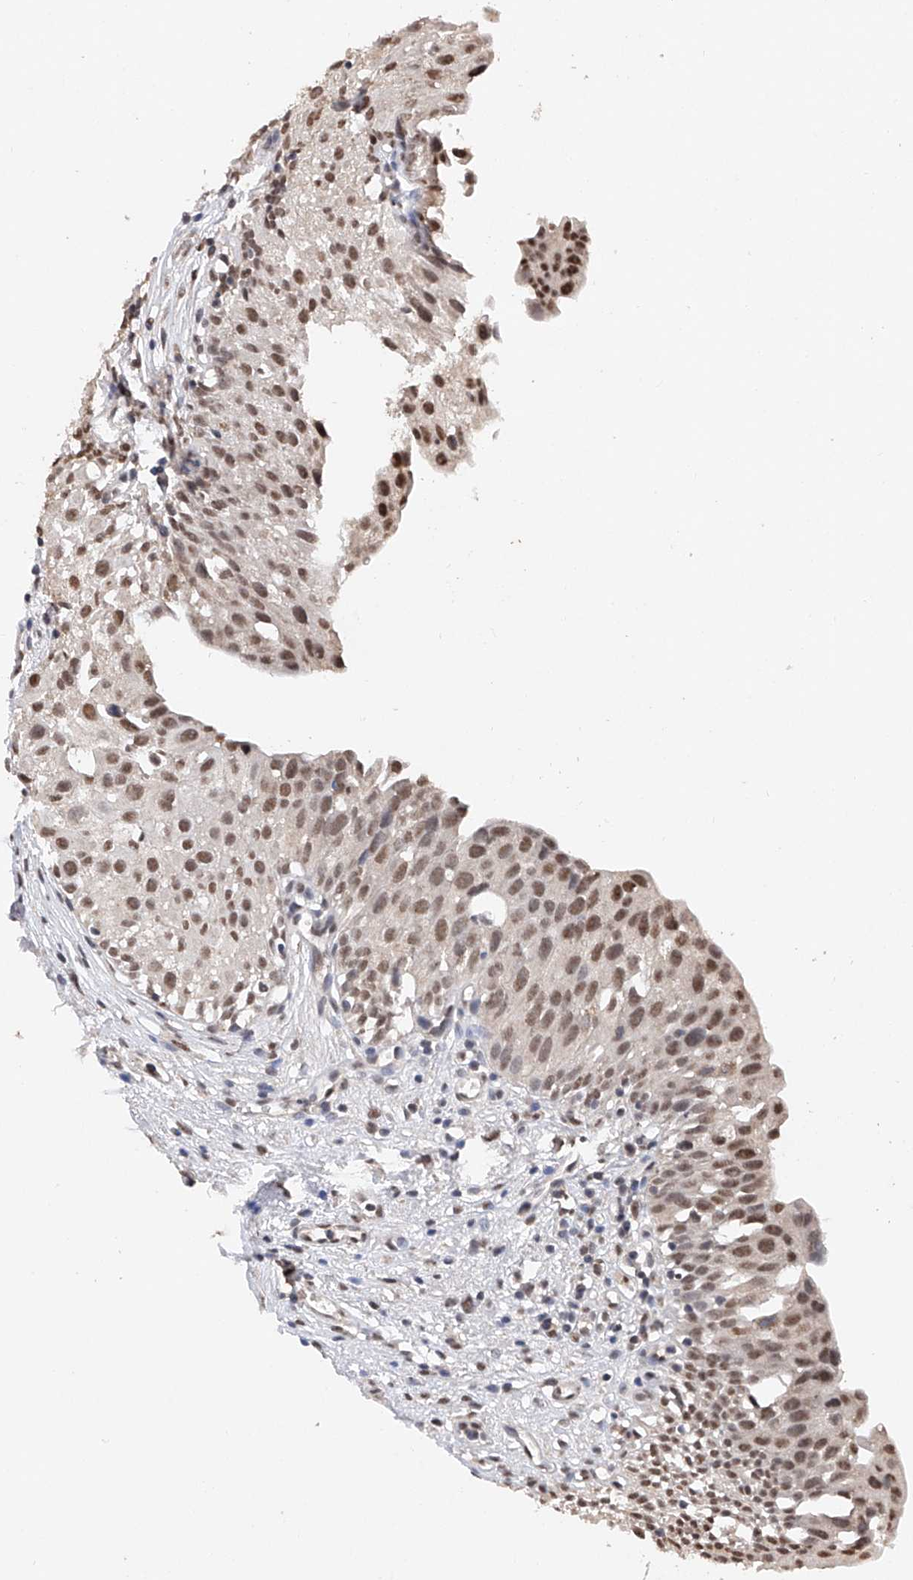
{"staining": {"intensity": "moderate", "quantity": ">75%", "location": "nuclear"}, "tissue": "urinary bladder", "cell_type": "Urothelial cells", "image_type": "normal", "snomed": [{"axis": "morphology", "description": "Normal tissue, NOS"}, {"axis": "topography", "description": "Urinary bladder"}], "caption": "Approximately >75% of urothelial cells in unremarkable urinary bladder demonstrate moderate nuclear protein staining as visualized by brown immunohistochemical staining.", "gene": "DMAP1", "patient": {"sex": "male", "age": 51}}